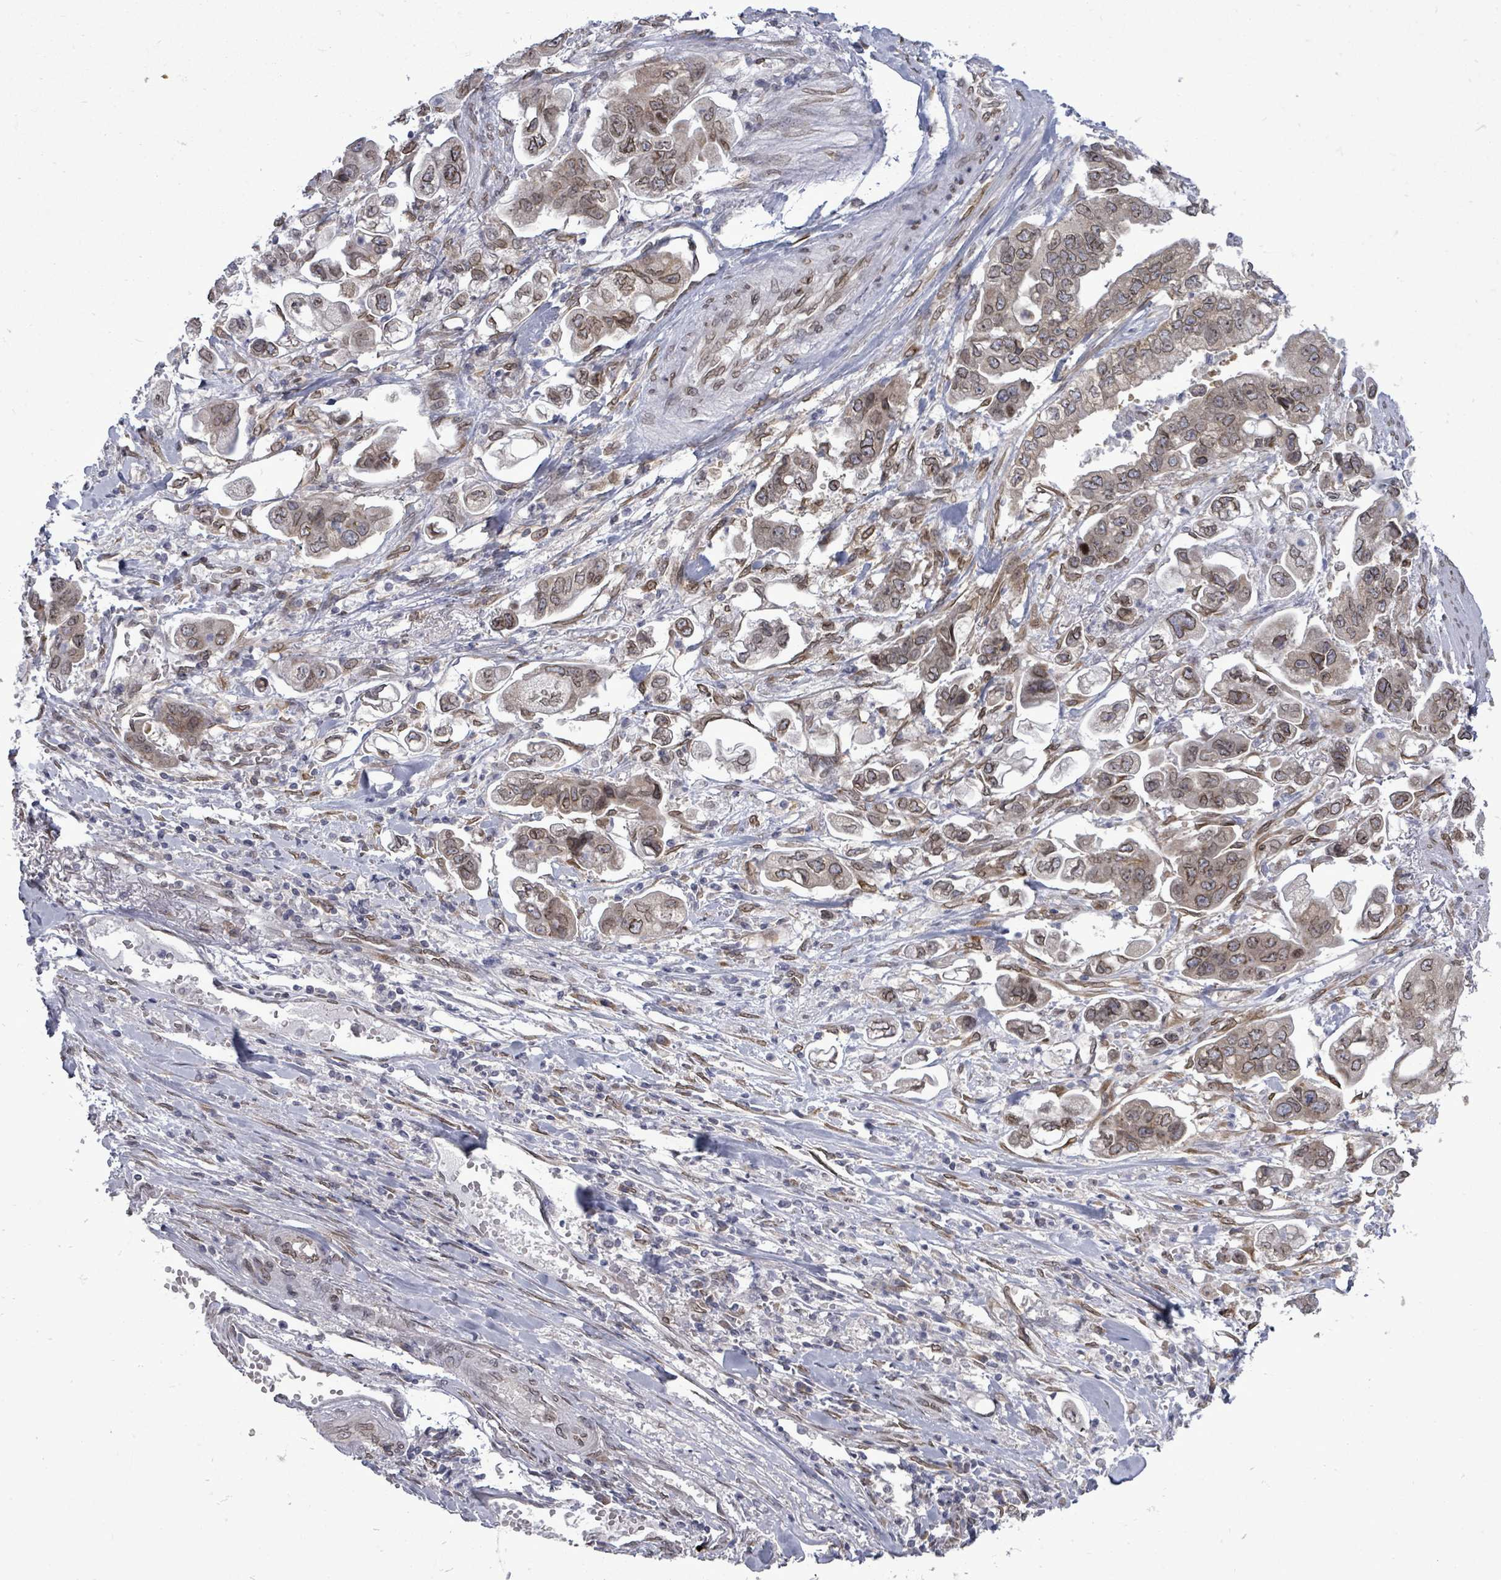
{"staining": {"intensity": "moderate", "quantity": ">75%", "location": "cytoplasmic/membranous,nuclear"}, "tissue": "stomach cancer", "cell_type": "Tumor cells", "image_type": "cancer", "snomed": [{"axis": "morphology", "description": "Adenocarcinoma, NOS"}, {"axis": "topography", "description": "Stomach"}], "caption": "Protein staining reveals moderate cytoplasmic/membranous and nuclear staining in about >75% of tumor cells in stomach cancer.", "gene": "ARFGAP1", "patient": {"sex": "male", "age": 62}}